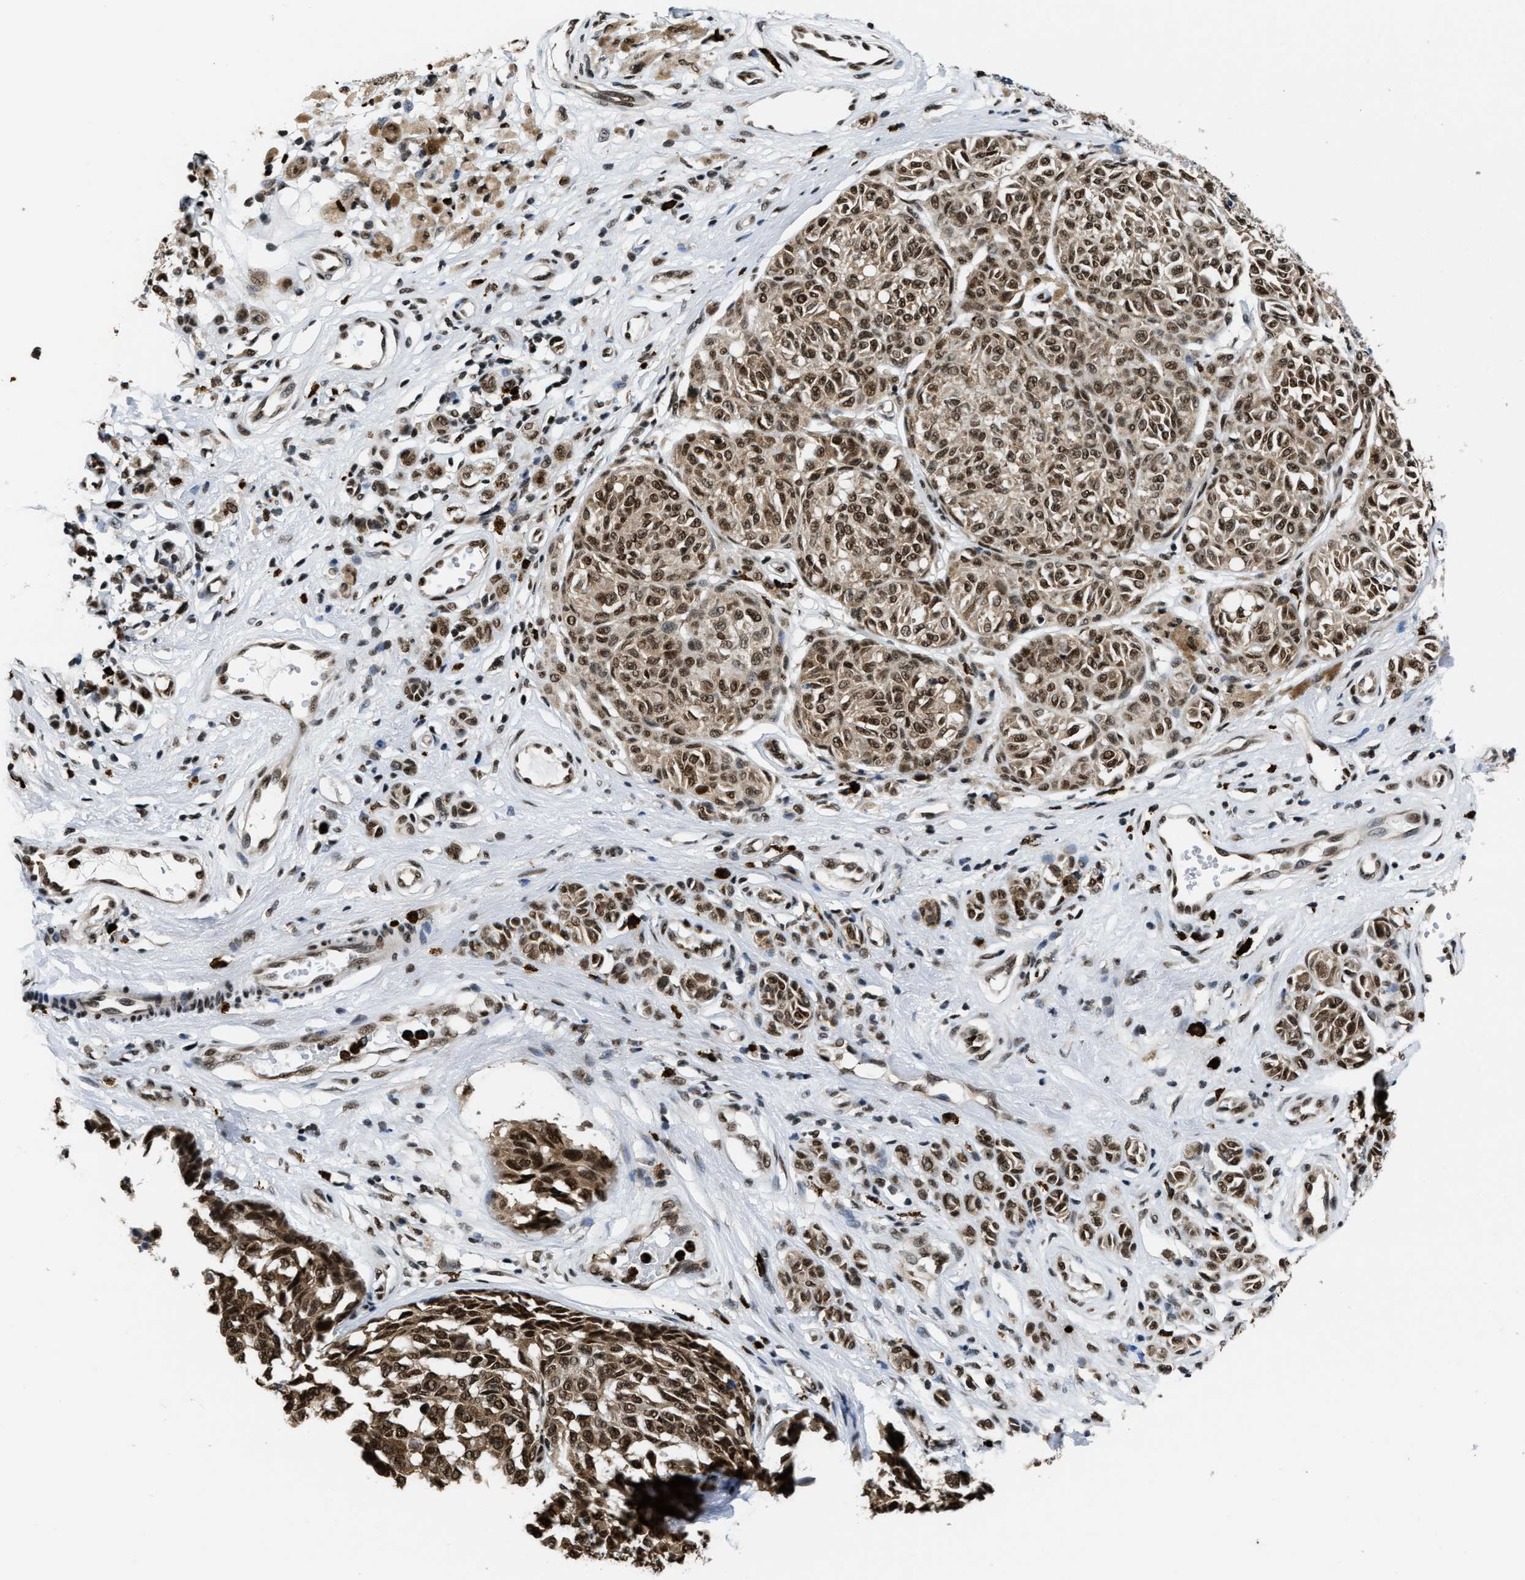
{"staining": {"intensity": "strong", "quantity": ">75%", "location": "cytoplasmic/membranous,nuclear"}, "tissue": "melanoma", "cell_type": "Tumor cells", "image_type": "cancer", "snomed": [{"axis": "morphology", "description": "Malignant melanoma, NOS"}, {"axis": "topography", "description": "Skin"}], "caption": "Protein expression analysis of melanoma shows strong cytoplasmic/membranous and nuclear expression in about >75% of tumor cells.", "gene": "CCNDBP1", "patient": {"sex": "female", "age": 64}}